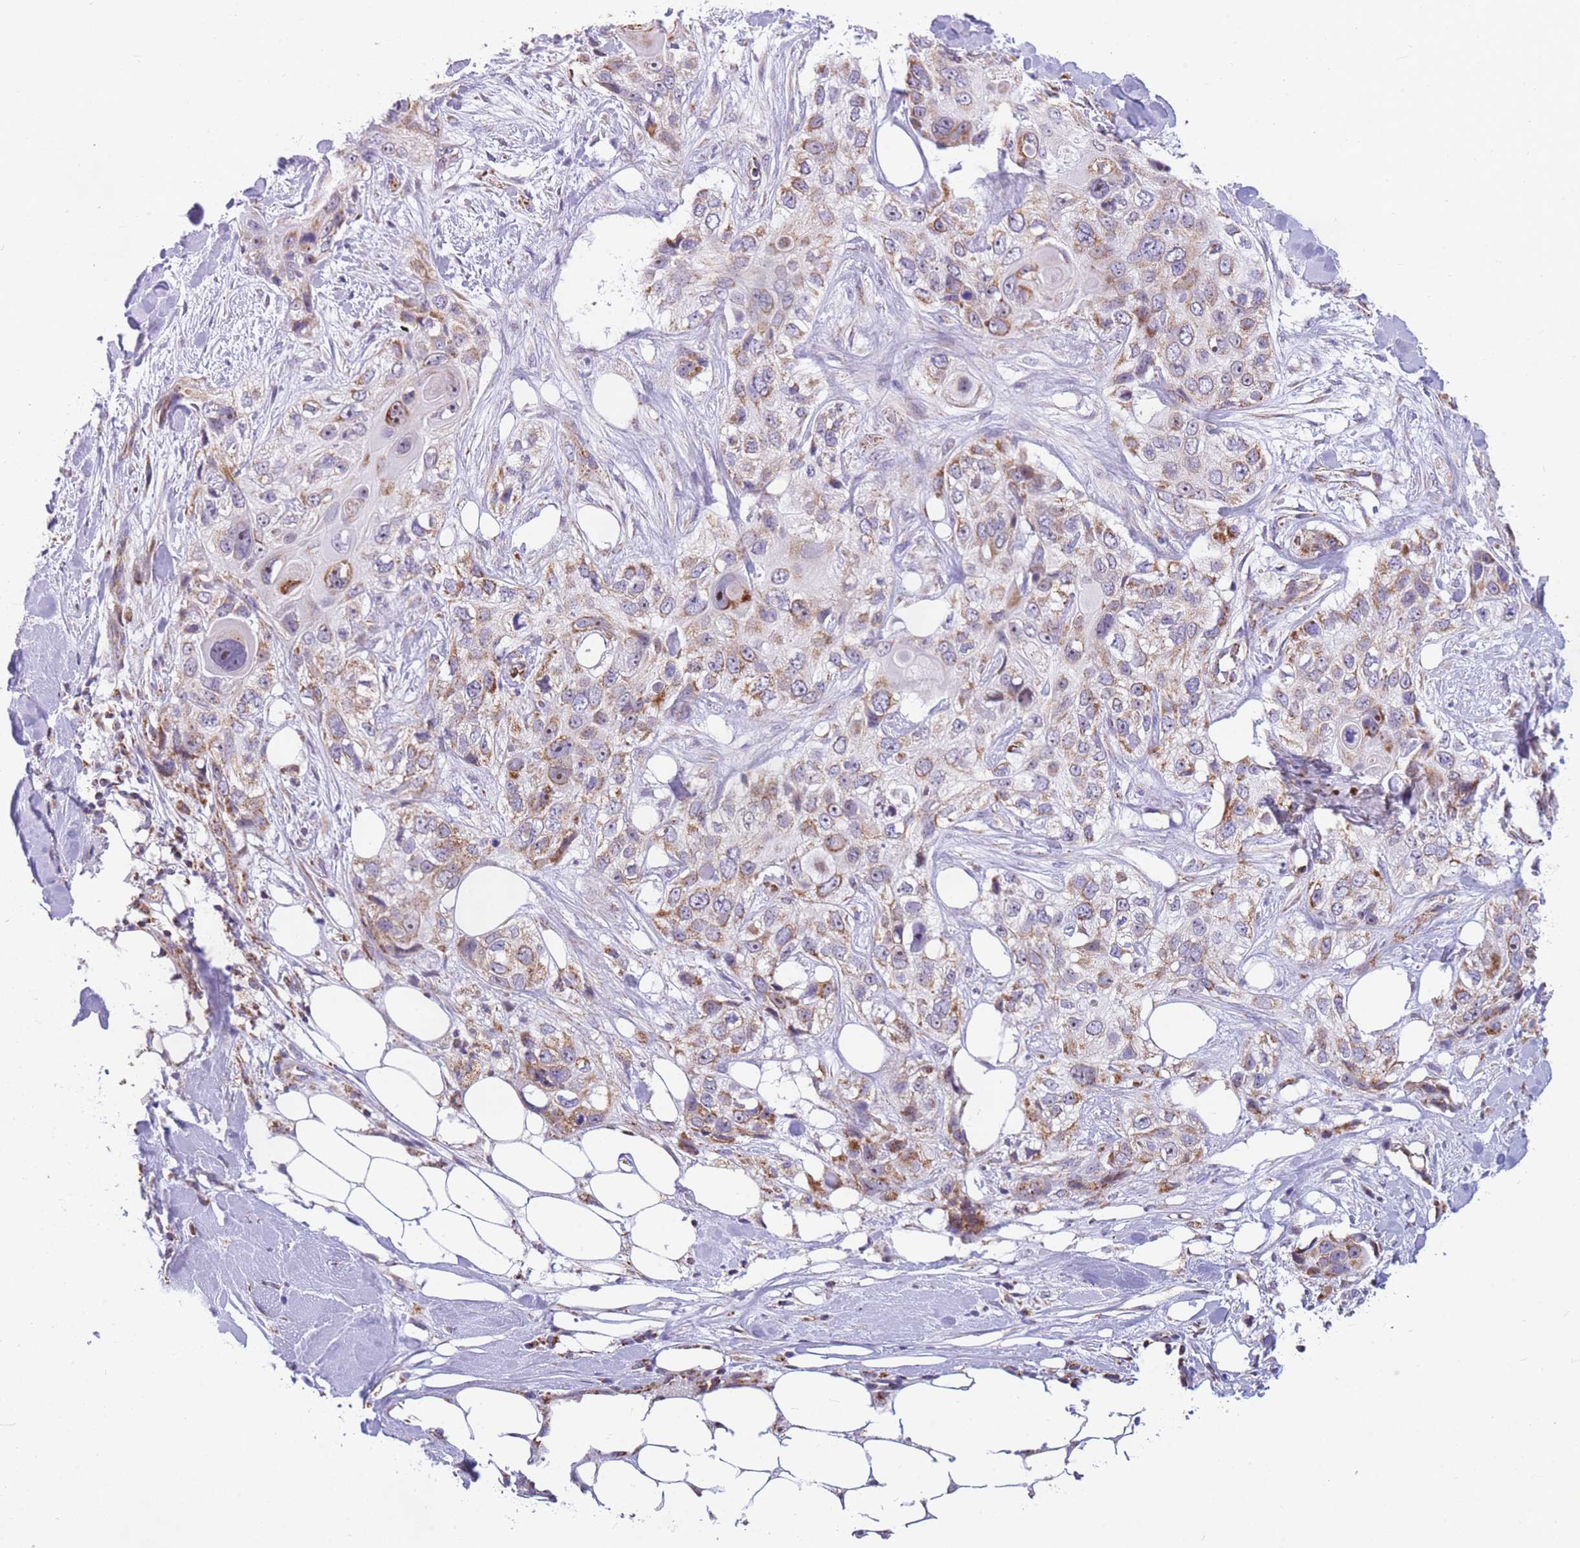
{"staining": {"intensity": "moderate", "quantity": "25%-75%", "location": "cytoplasmic/membranous"}, "tissue": "skin cancer", "cell_type": "Tumor cells", "image_type": "cancer", "snomed": [{"axis": "morphology", "description": "Normal tissue, NOS"}, {"axis": "morphology", "description": "Squamous cell carcinoma, NOS"}, {"axis": "topography", "description": "Skin"}], "caption": "Tumor cells reveal moderate cytoplasmic/membranous positivity in approximately 25%-75% of cells in skin squamous cell carcinoma. (Brightfield microscopy of DAB IHC at high magnification).", "gene": "DDX49", "patient": {"sex": "male", "age": 72}}